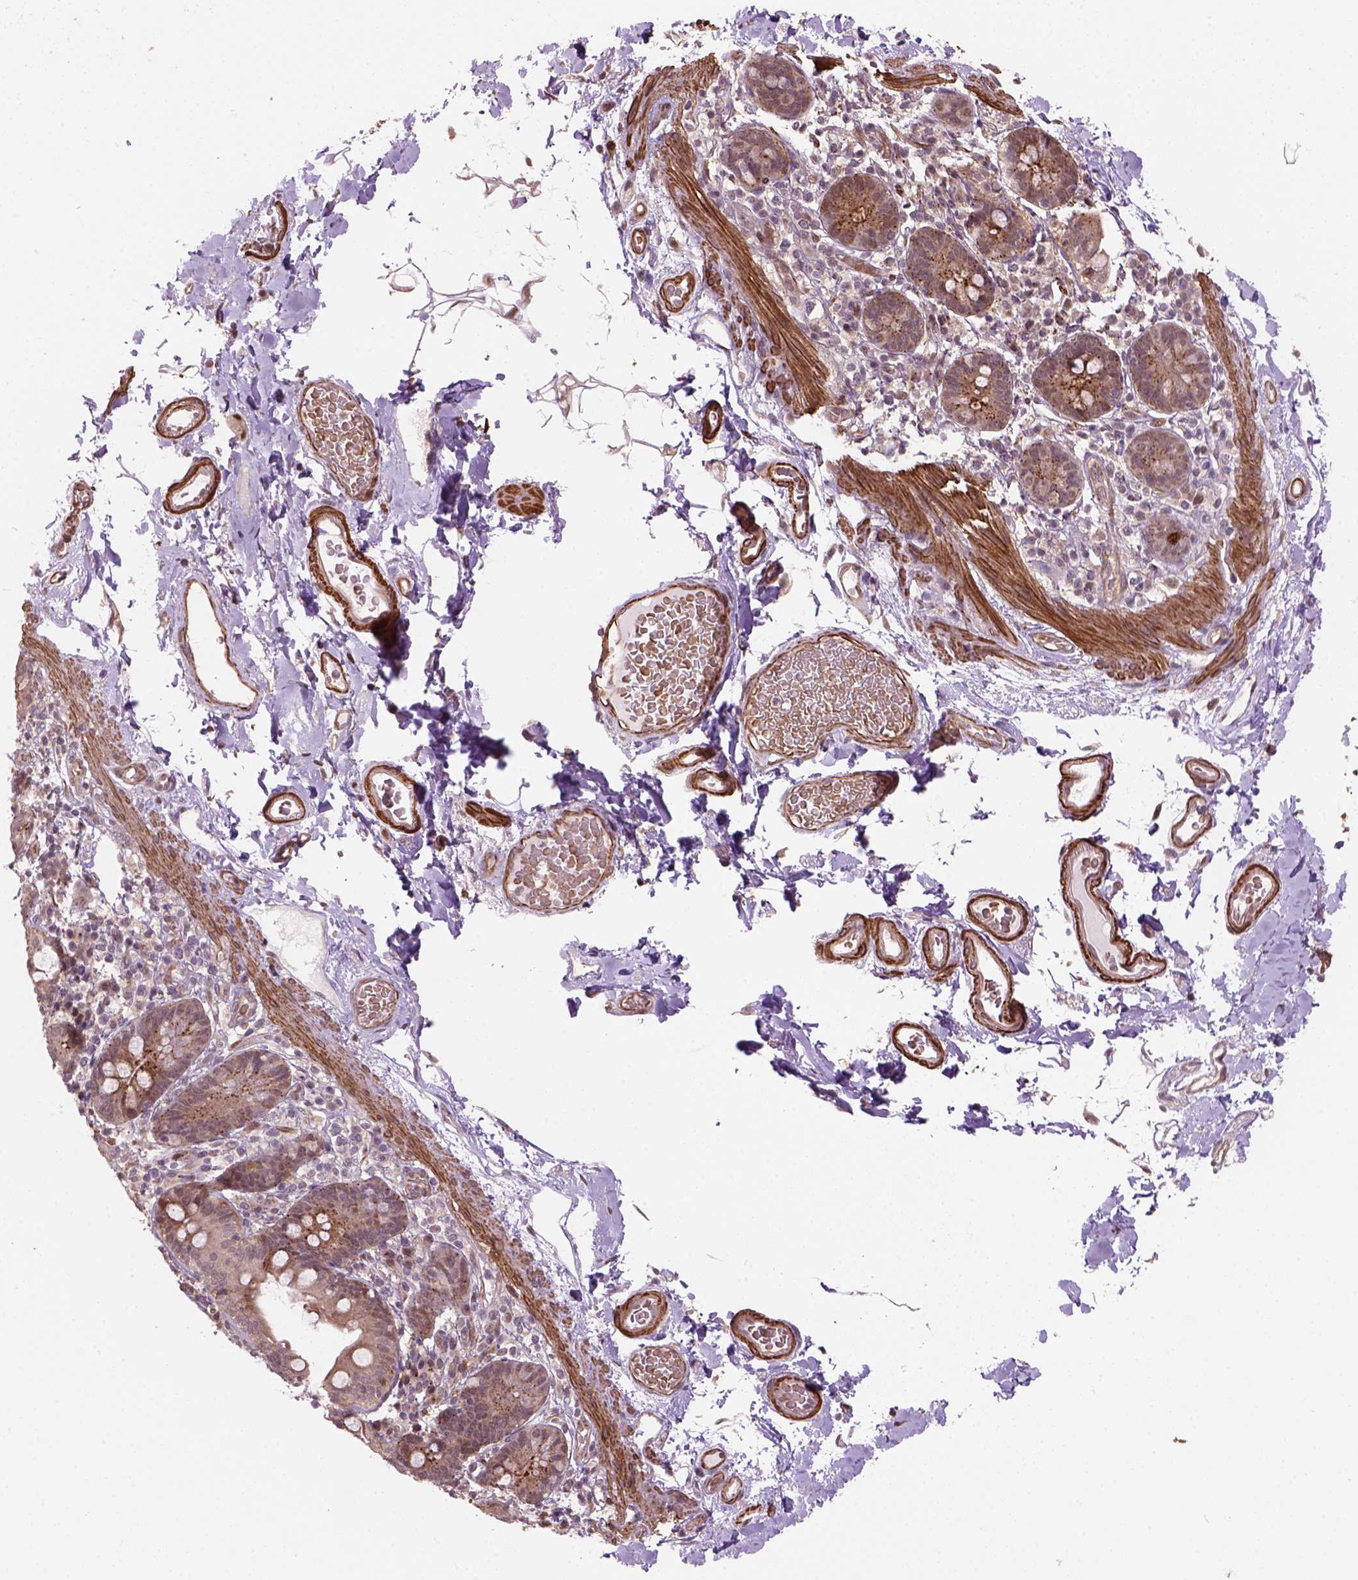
{"staining": {"intensity": "moderate", "quantity": "25%-75%", "location": "cytoplasmic/membranous"}, "tissue": "smooth muscle", "cell_type": "Smooth muscle cells", "image_type": "normal", "snomed": [{"axis": "morphology", "description": "Normal tissue, NOS"}, {"axis": "topography", "description": "Smooth muscle"}, {"axis": "topography", "description": "Colon"}], "caption": "Immunohistochemistry (IHC) micrograph of normal smooth muscle stained for a protein (brown), which shows medium levels of moderate cytoplasmic/membranous positivity in about 25%-75% of smooth muscle cells.", "gene": "PSMD11", "patient": {"sex": "male", "age": 73}}